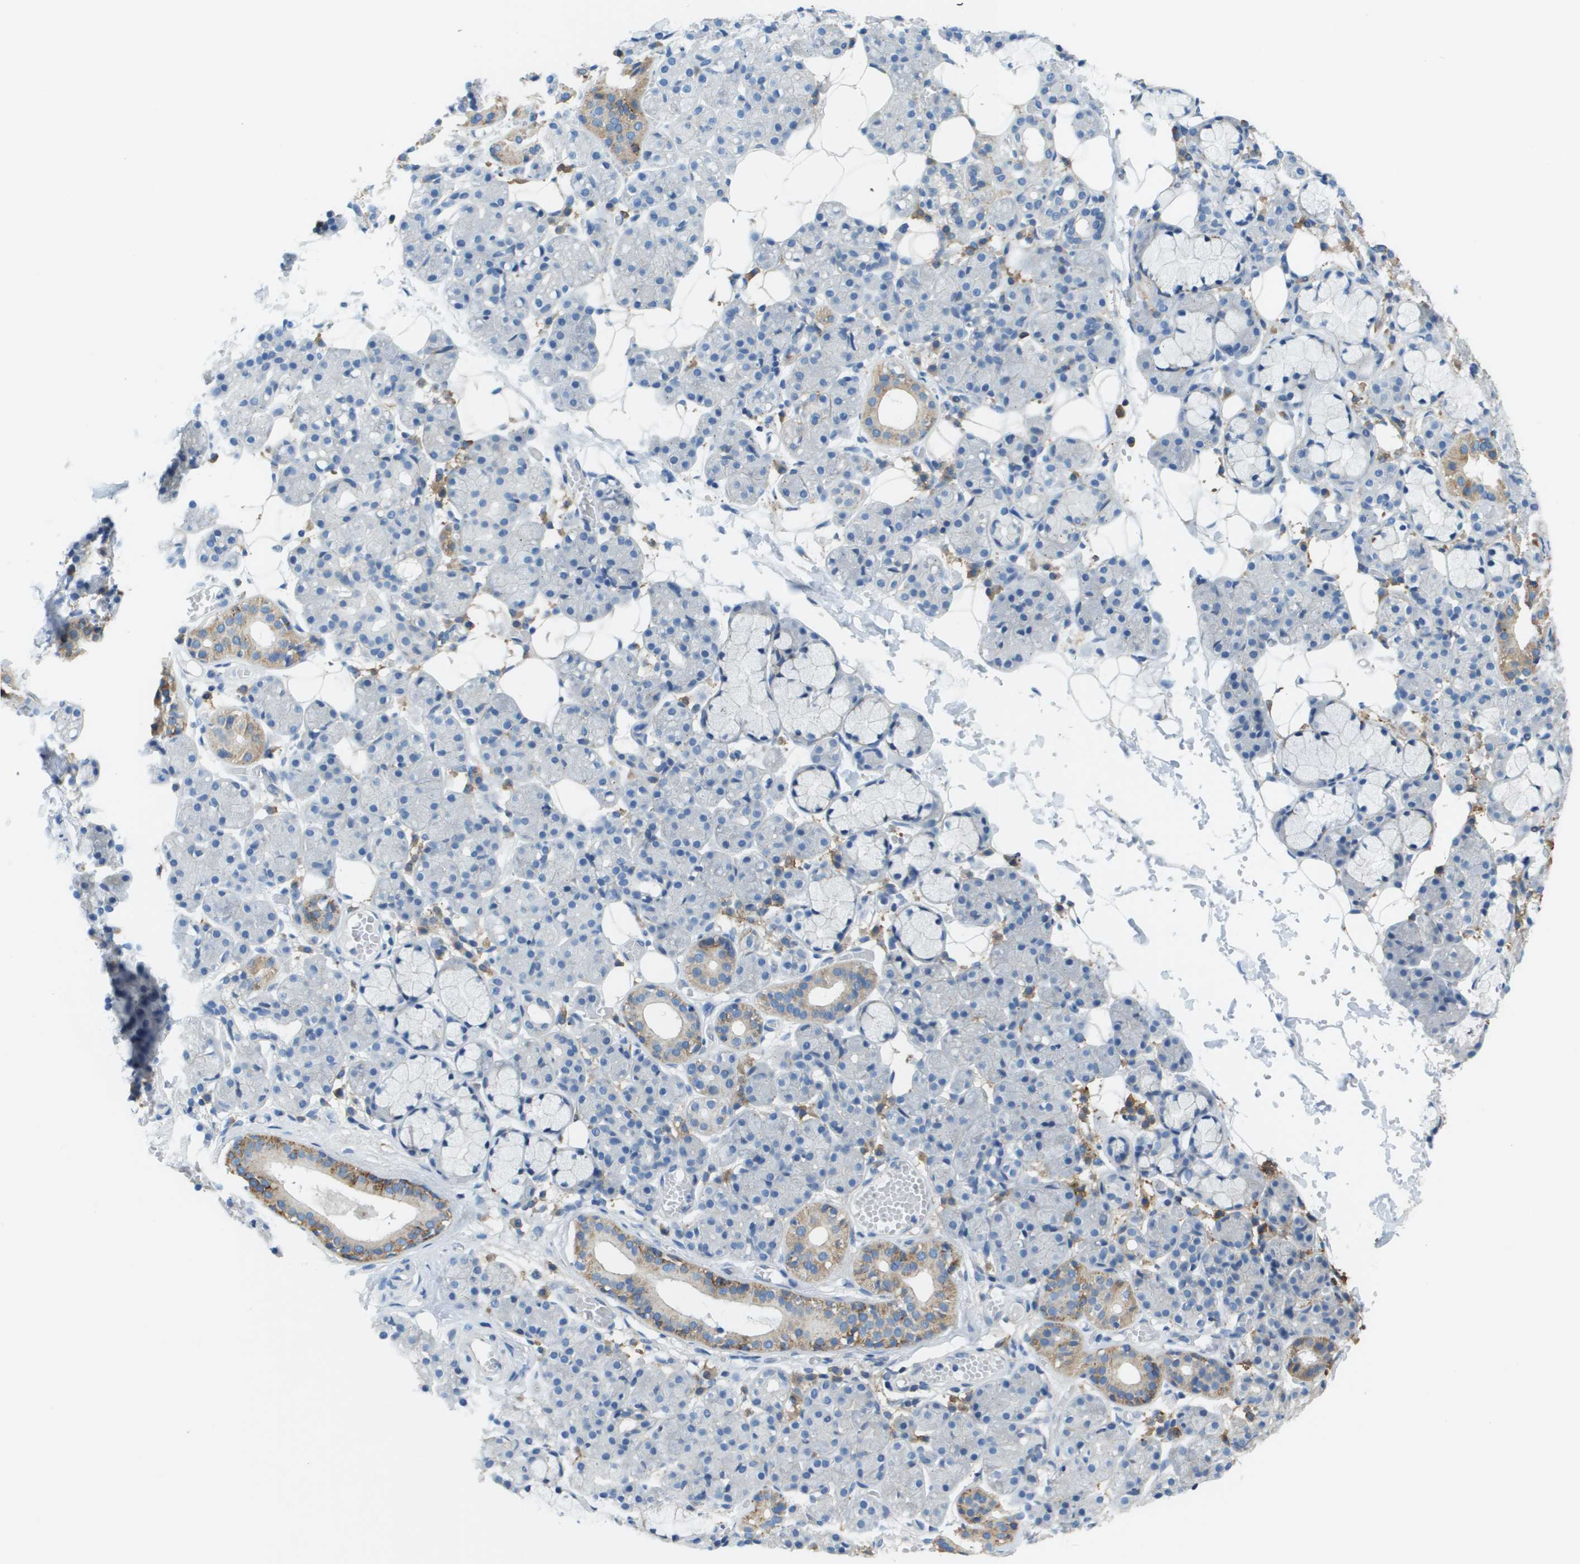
{"staining": {"intensity": "moderate", "quantity": "<25%", "location": "cytoplasmic/membranous"}, "tissue": "salivary gland", "cell_type": "Glandular cells", "image_type": "normal", "snomed": [{"axis": "morphology", "description": "Normal tissue, NOS"}, {"axis": "topography", "description": "Salivary gland"}], "caption": "The image reveals staining of normal salivary gland, revealing moderate cytoplasmic/membranous protein staining (brown color) within glandular cells. (DAB (3,3'-diaminobenzidine) IHC, brown staining for protein, blue staining for nuclei).", "gene": "SDC1", "patient": {"sex": "male", "age": 63}}